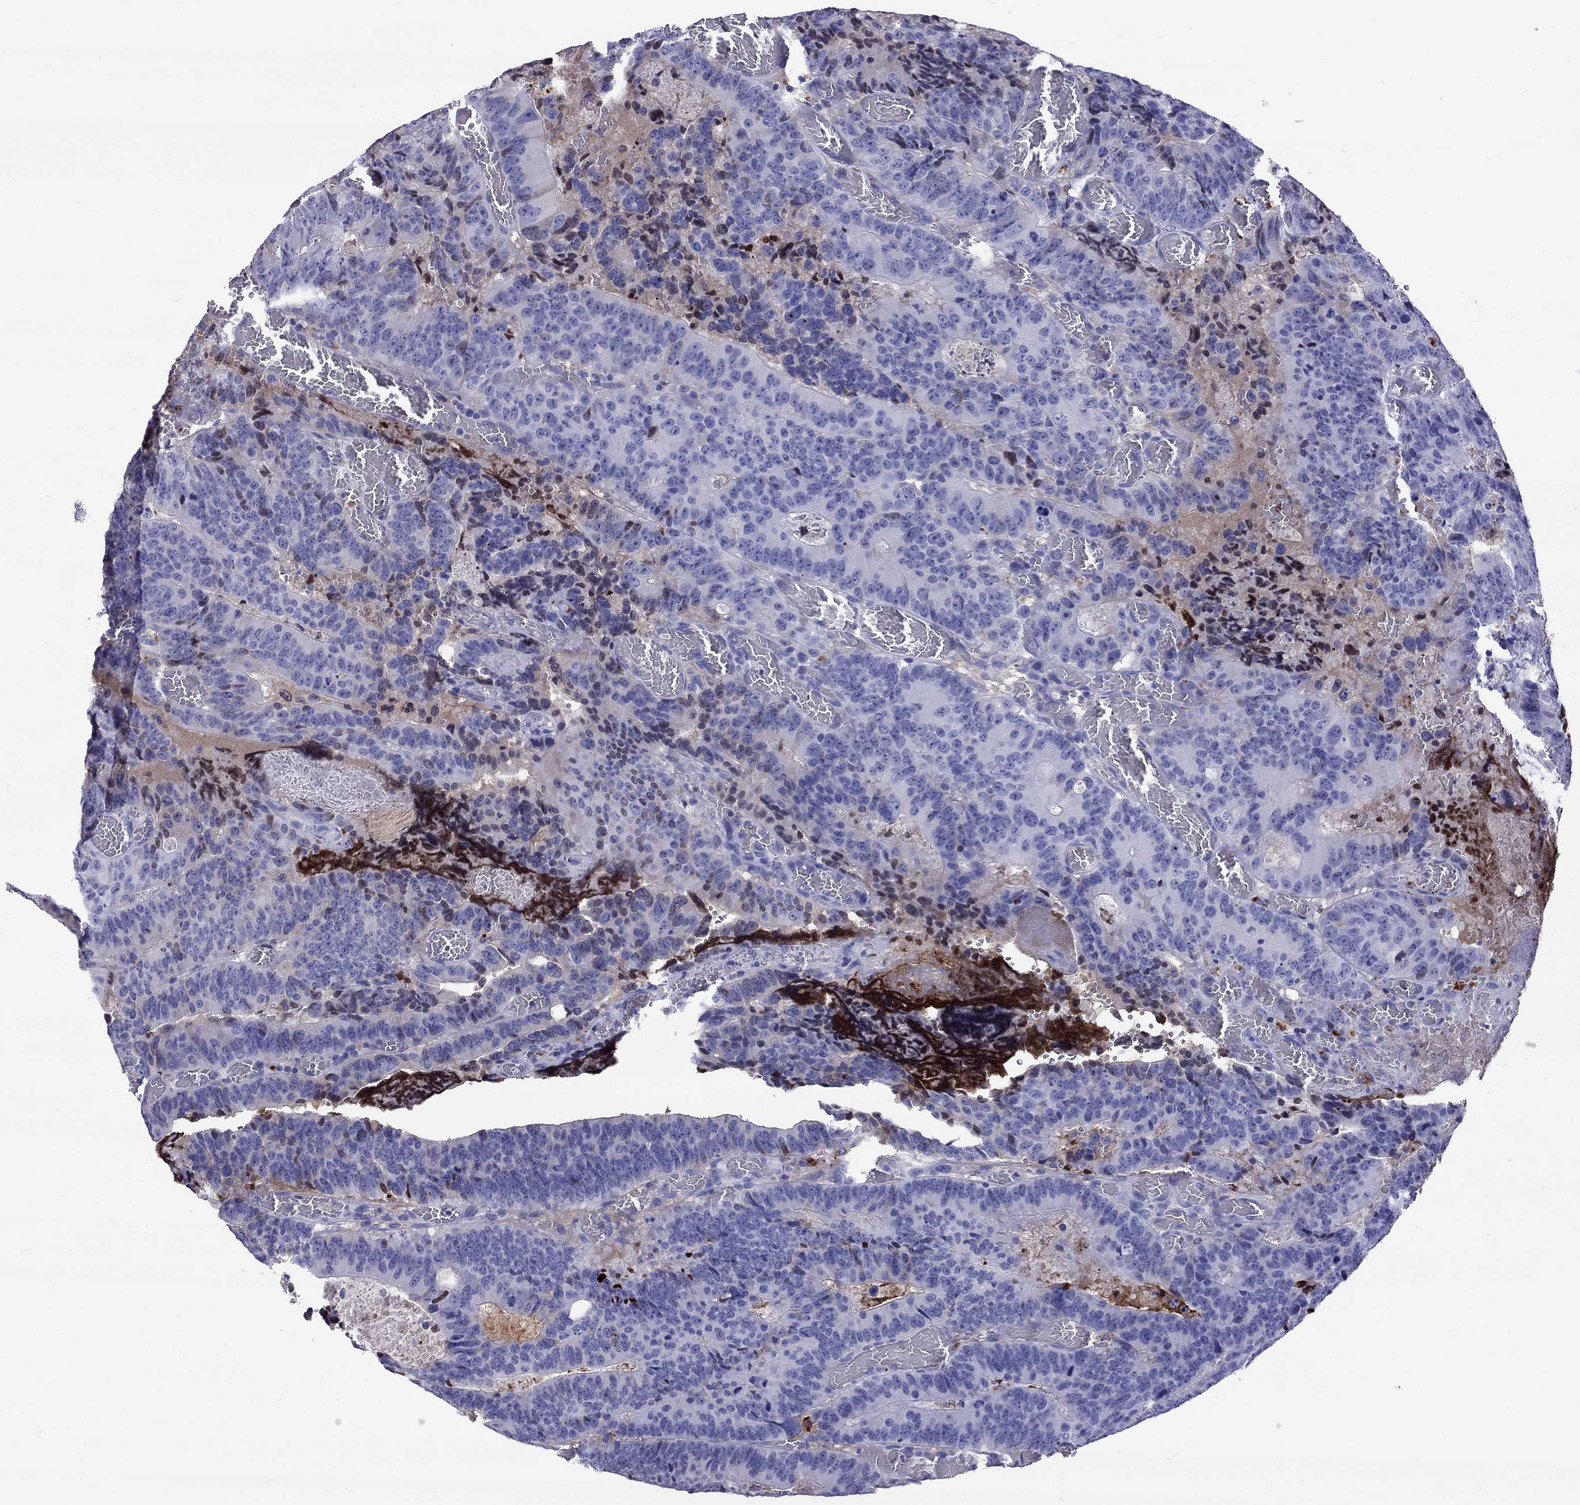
{"staining": {"intensity": "negative", "quantity": "none", "location": "none"}, "tissue": "colorectal cancer", "cell_type": "Tumor cells", "image_type": "cancer", "snomed": [{"axis": "morphology", "description": "Adenocarcinoma, NOS"}, {"axis": "topography", "description": "Colon"}], "caption": "Tumor cells are negative for protein expression in human colorectal cancer.", "gene": "SERPINA3", "patient": {"sex": "female", "age": 82}}